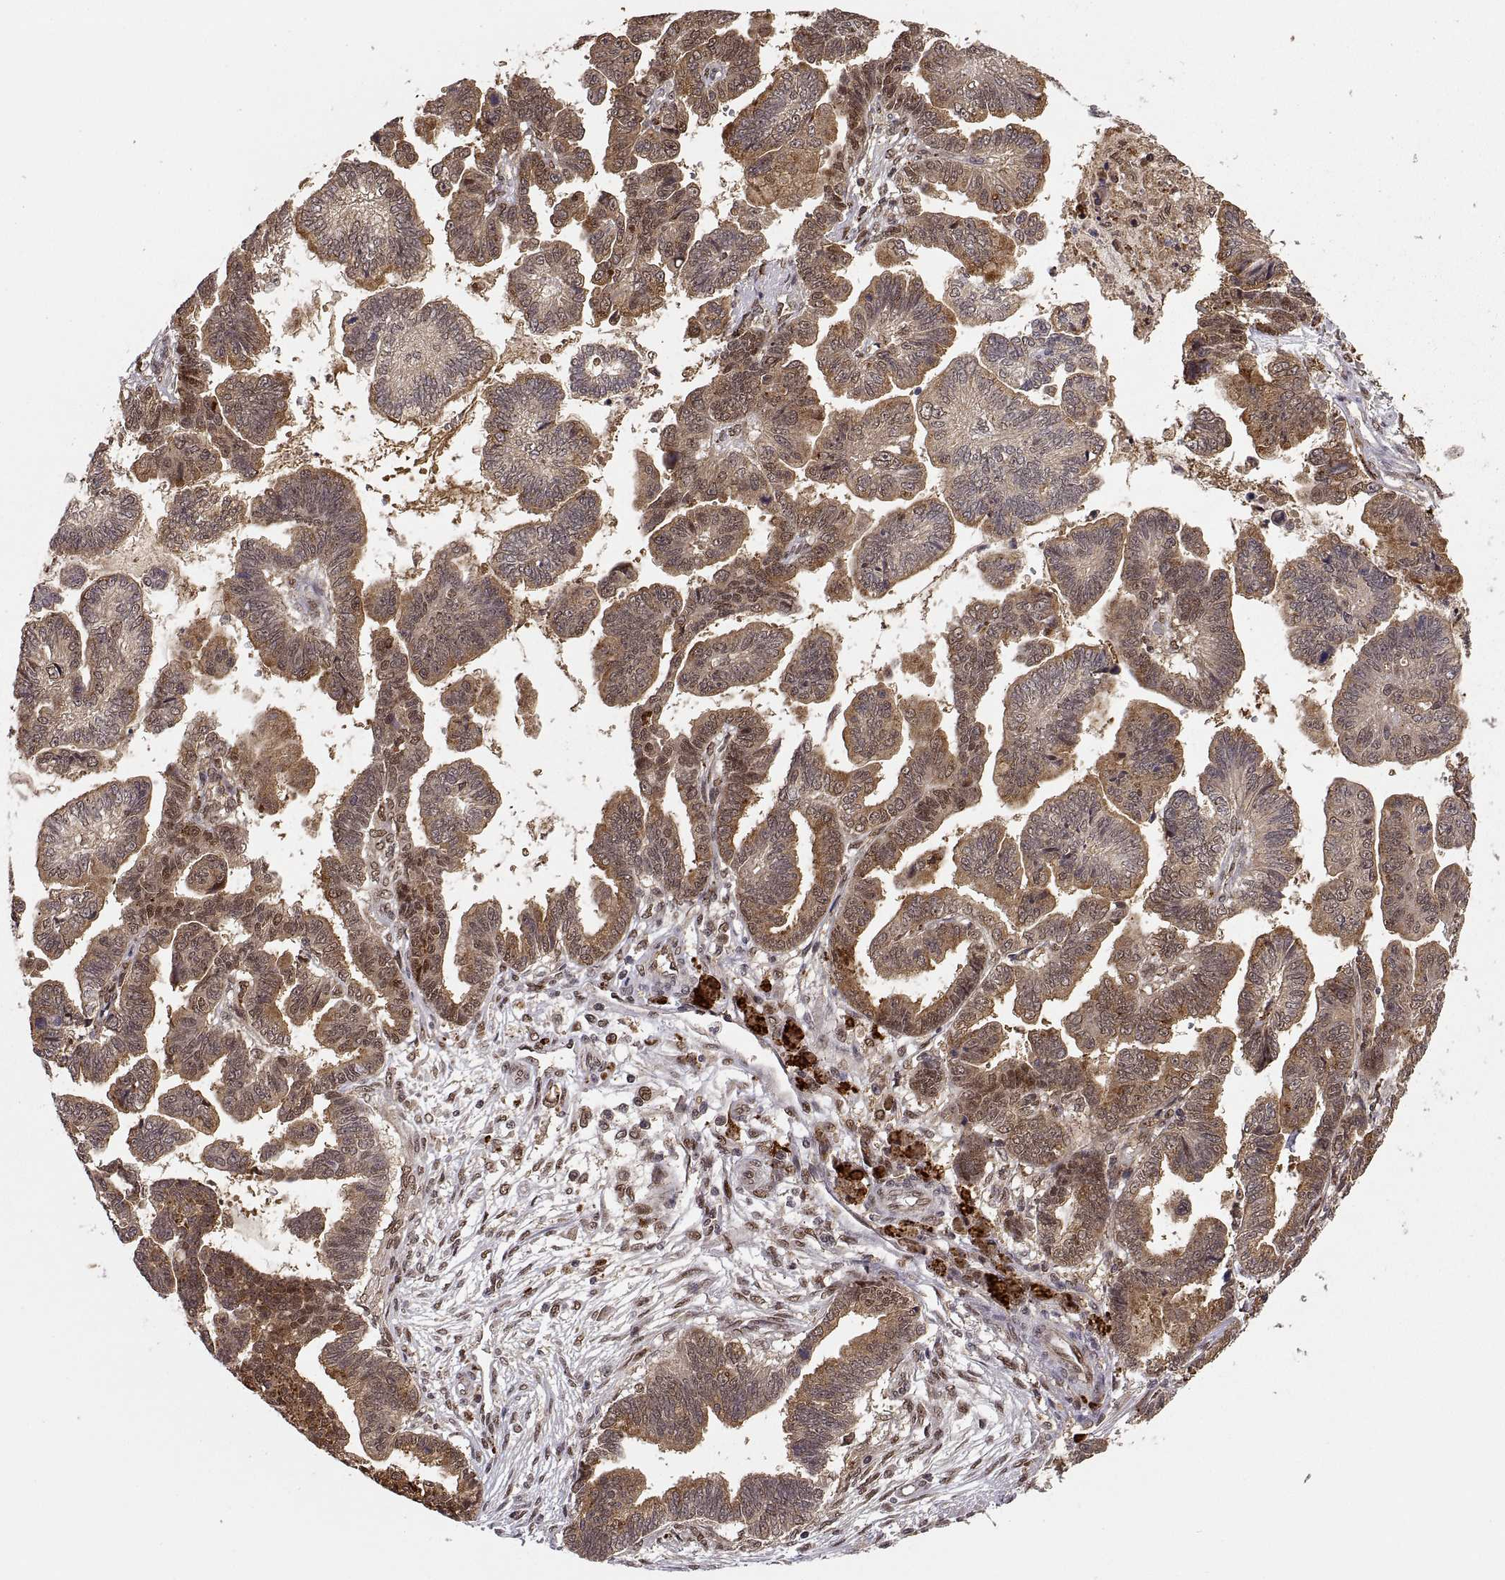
{"staining": {"intensity": "moderate", "quantity": ">75%", "location": "cytoplasmic/membranous"}, "tissue": "stomach cancer", "cell_type": "Tumor cells", "image_type": "cancer", "snomed": [{"axis": "morphology", "description": "Adenocarcinoma, NOS"}, {"axis": "topography", "description": "Stomach"}], "caption": "Human adenocarcinoma (stomach) stained for a protein (brown) demonstrates moderate cytoplasmic/membranous positive positivity in about >75% of tumor cells.", "gene": "PSMC2", "patient": {"sex": "male", "age": 83}}